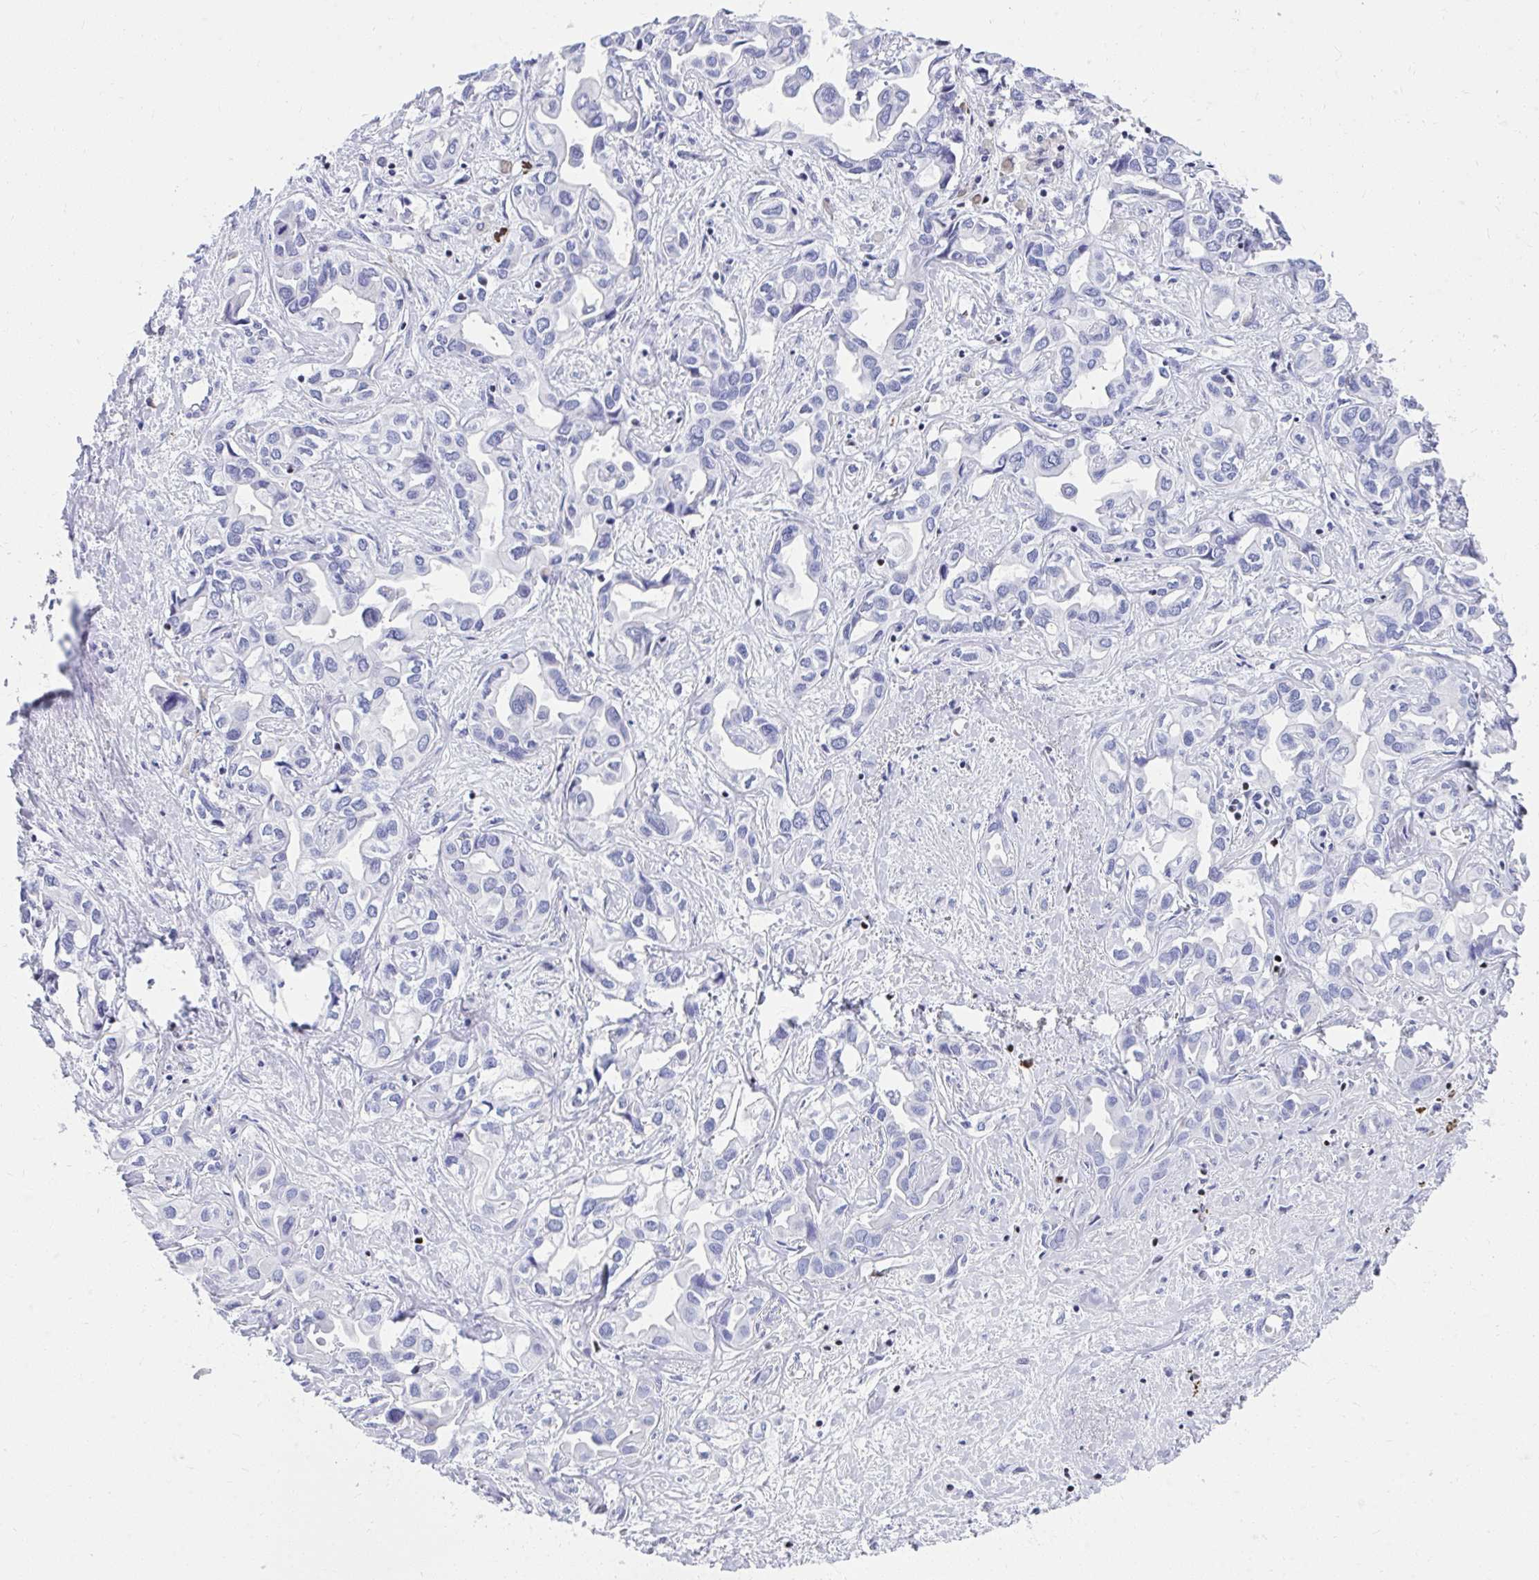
{"staining": {"intensity": "negative", "quantity": "none", "location": "none"}, "tissue": "liver cancer", "cell_type": "Tumor cells", "image_type": "cancer", "snomed": [{"axis": "morphology", "description": "Cholangiocarcinoma"}, {"axis": "topography", "description": "Liver"}], "caption": "The micrograph demonstrates no staining of tumor cells in liver cancer (cholangiocarcinoma). Brightfield microscopy of immunohistochemistry (IHC) stained with DAB (brown) and hematoxylin (blue), captured at high magnification.", "gene": "RUNX3", "patient": {"sex": "female", "age": 64}}